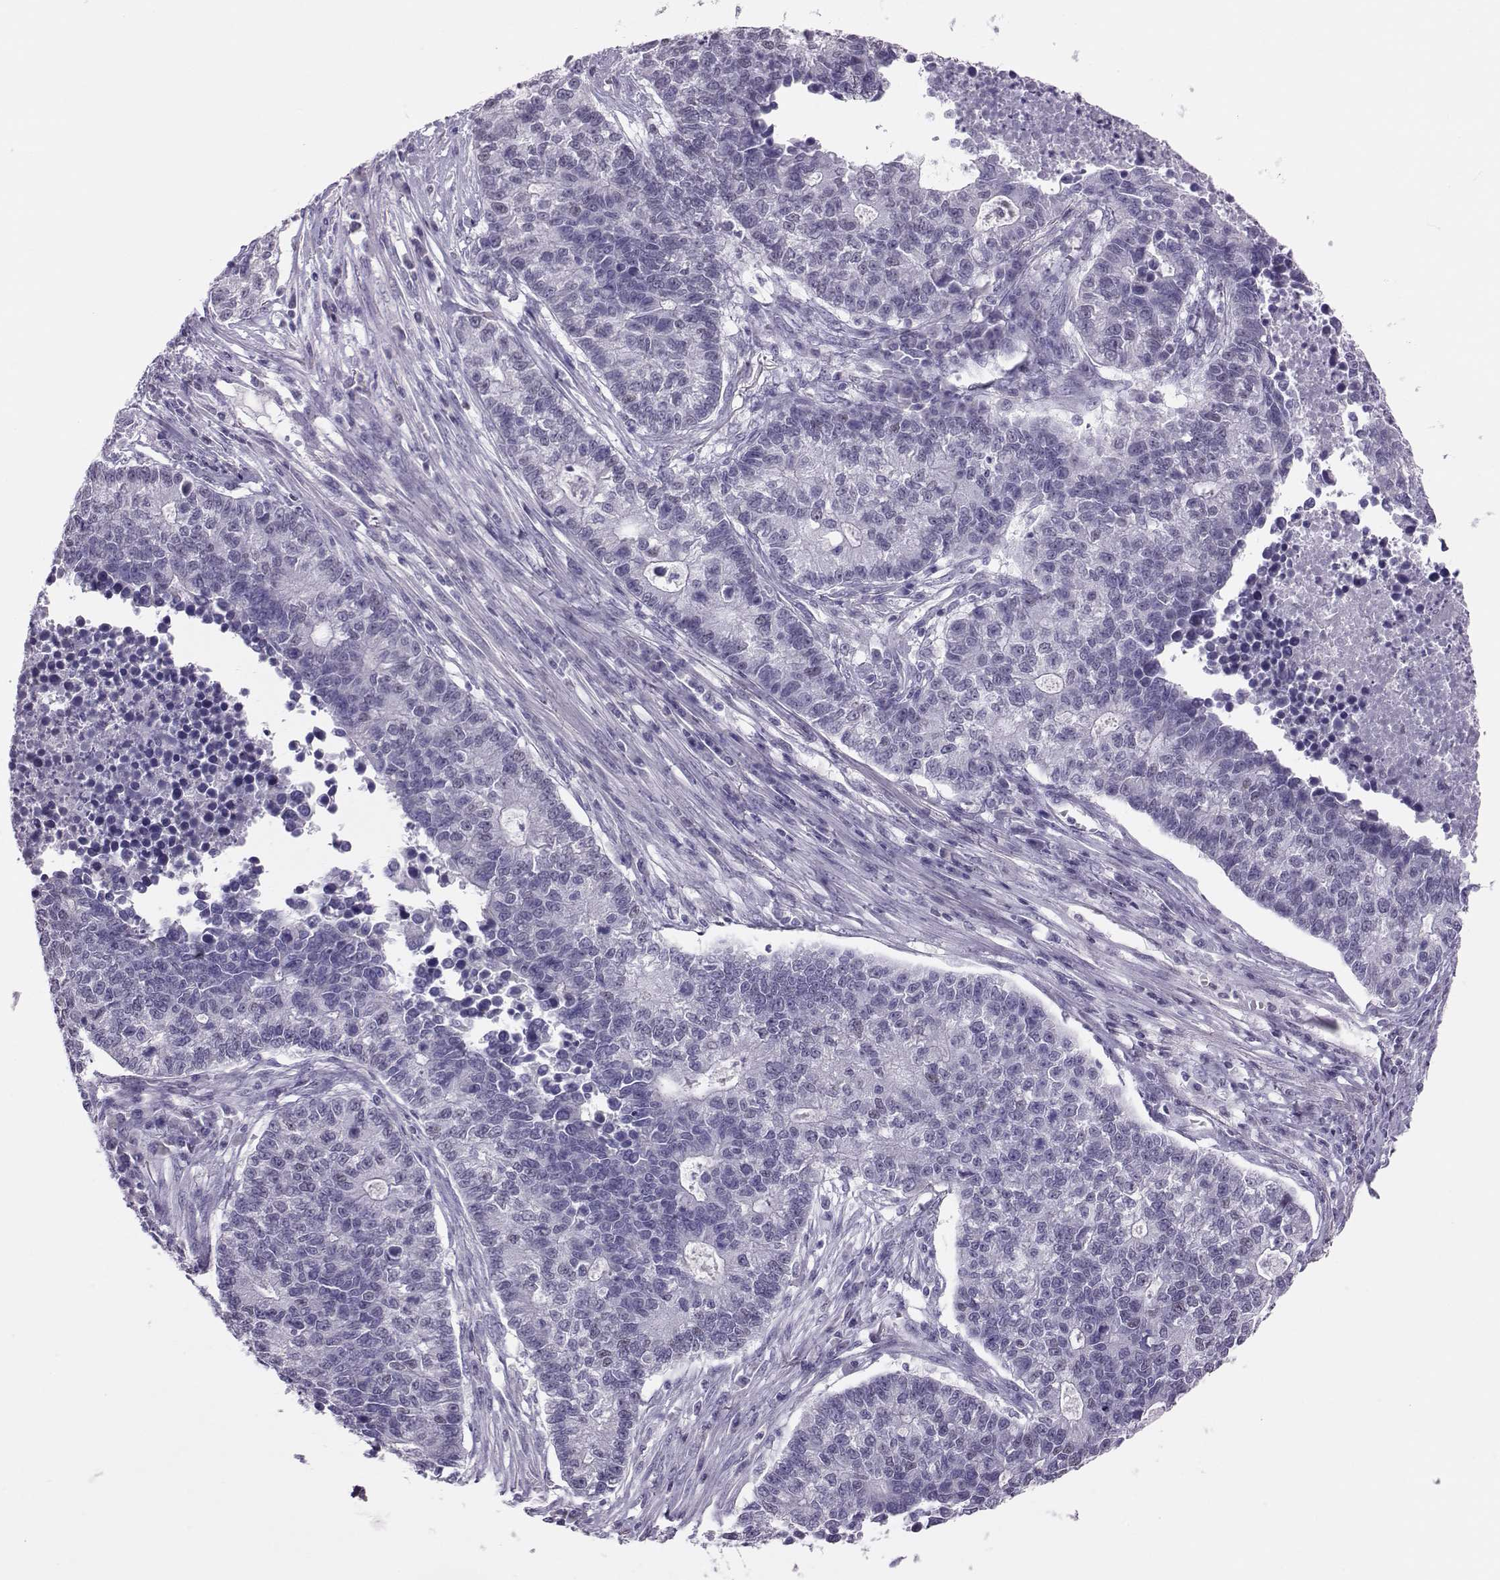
{"staining": {"intensity": "negative", "quantity": "none", "location": "none"}, "tissue": "lung cancer", "cell_type": "Tumor cells", "image_type": "cancer", "snomed": [{"axis": "morphology", "description": "Adenocarcinoma, NOS"}, {"axis": "topography", "description": "Lung"}], "caption": "Immunohistochemistry (IHC) of human adenocarcinoma (lung) displays no staining in tumor cells. (DAB immunohistochemistry with hematoxylin counter stain).", "gene": "DNAAF1", "patient": {"sex": "male", "age": 57}}